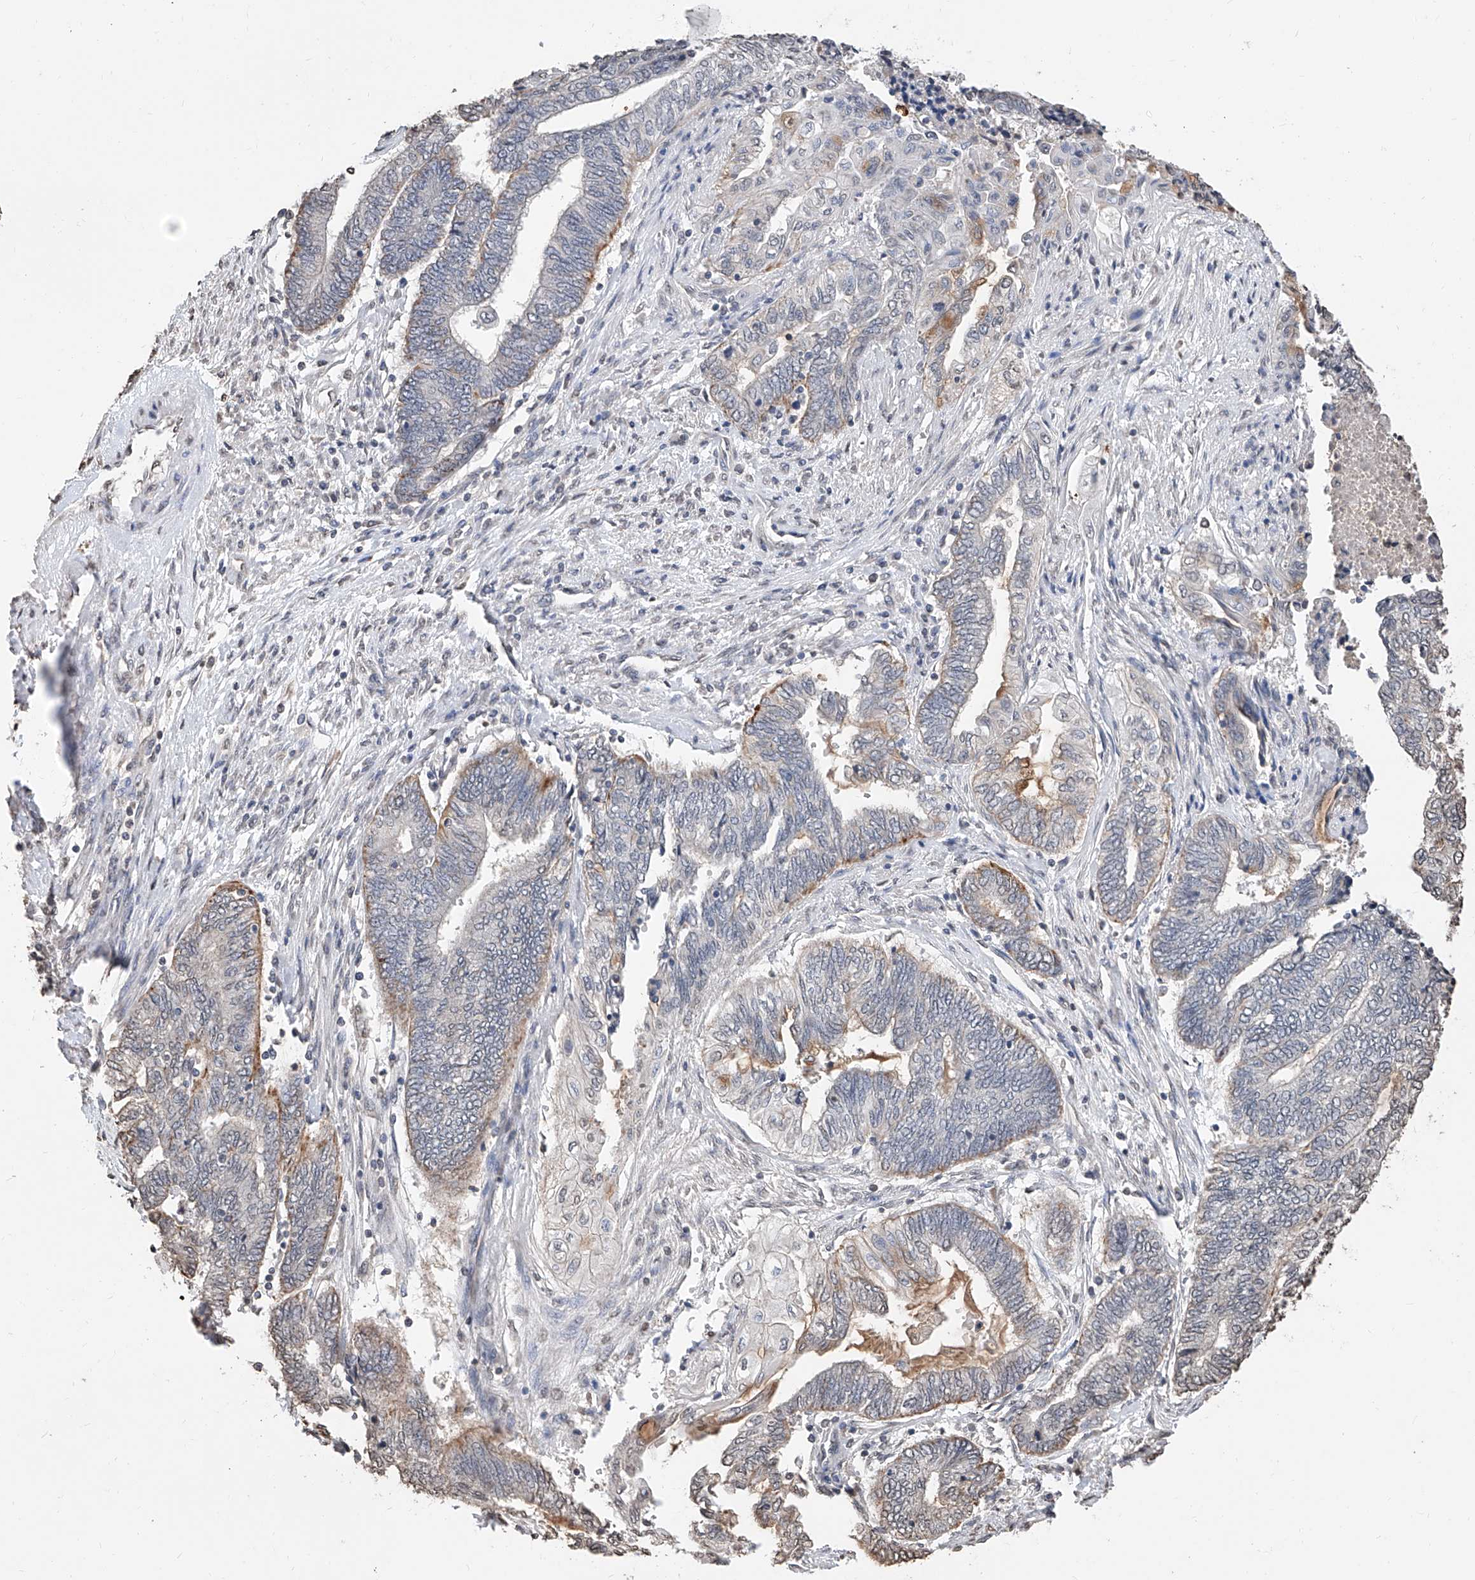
{"staining": {"intensity": "moderate", "quantity": "<25%", "location": "cytoplasmic/membranous"}, "tissue": "endometrial cancer", "cell_type": "Tumor cells", "image_type": "cancer", "snomed": [{"axis": "morphology", "description": "Adenocarcinoma, NOS"}, {"axis": "topography", "description": "Uterus"}, {"axis": "topography", "description": "Endometrium"}], "caption": "The histopathology image shows immunohistochemical staining of endometrial cancer (adenocarcinoma). There is moderate cytoplasmic/membranous positivity is present in about <25% of tumor cells. The staining is performed using DAB (3,3'-diaminobenzidine) brown chromogen to label protein expression. The nuclei are counter-stained blue using hematoxylin.", "gene": "RP9", "patient": {"sex": "female", "age": 70}}